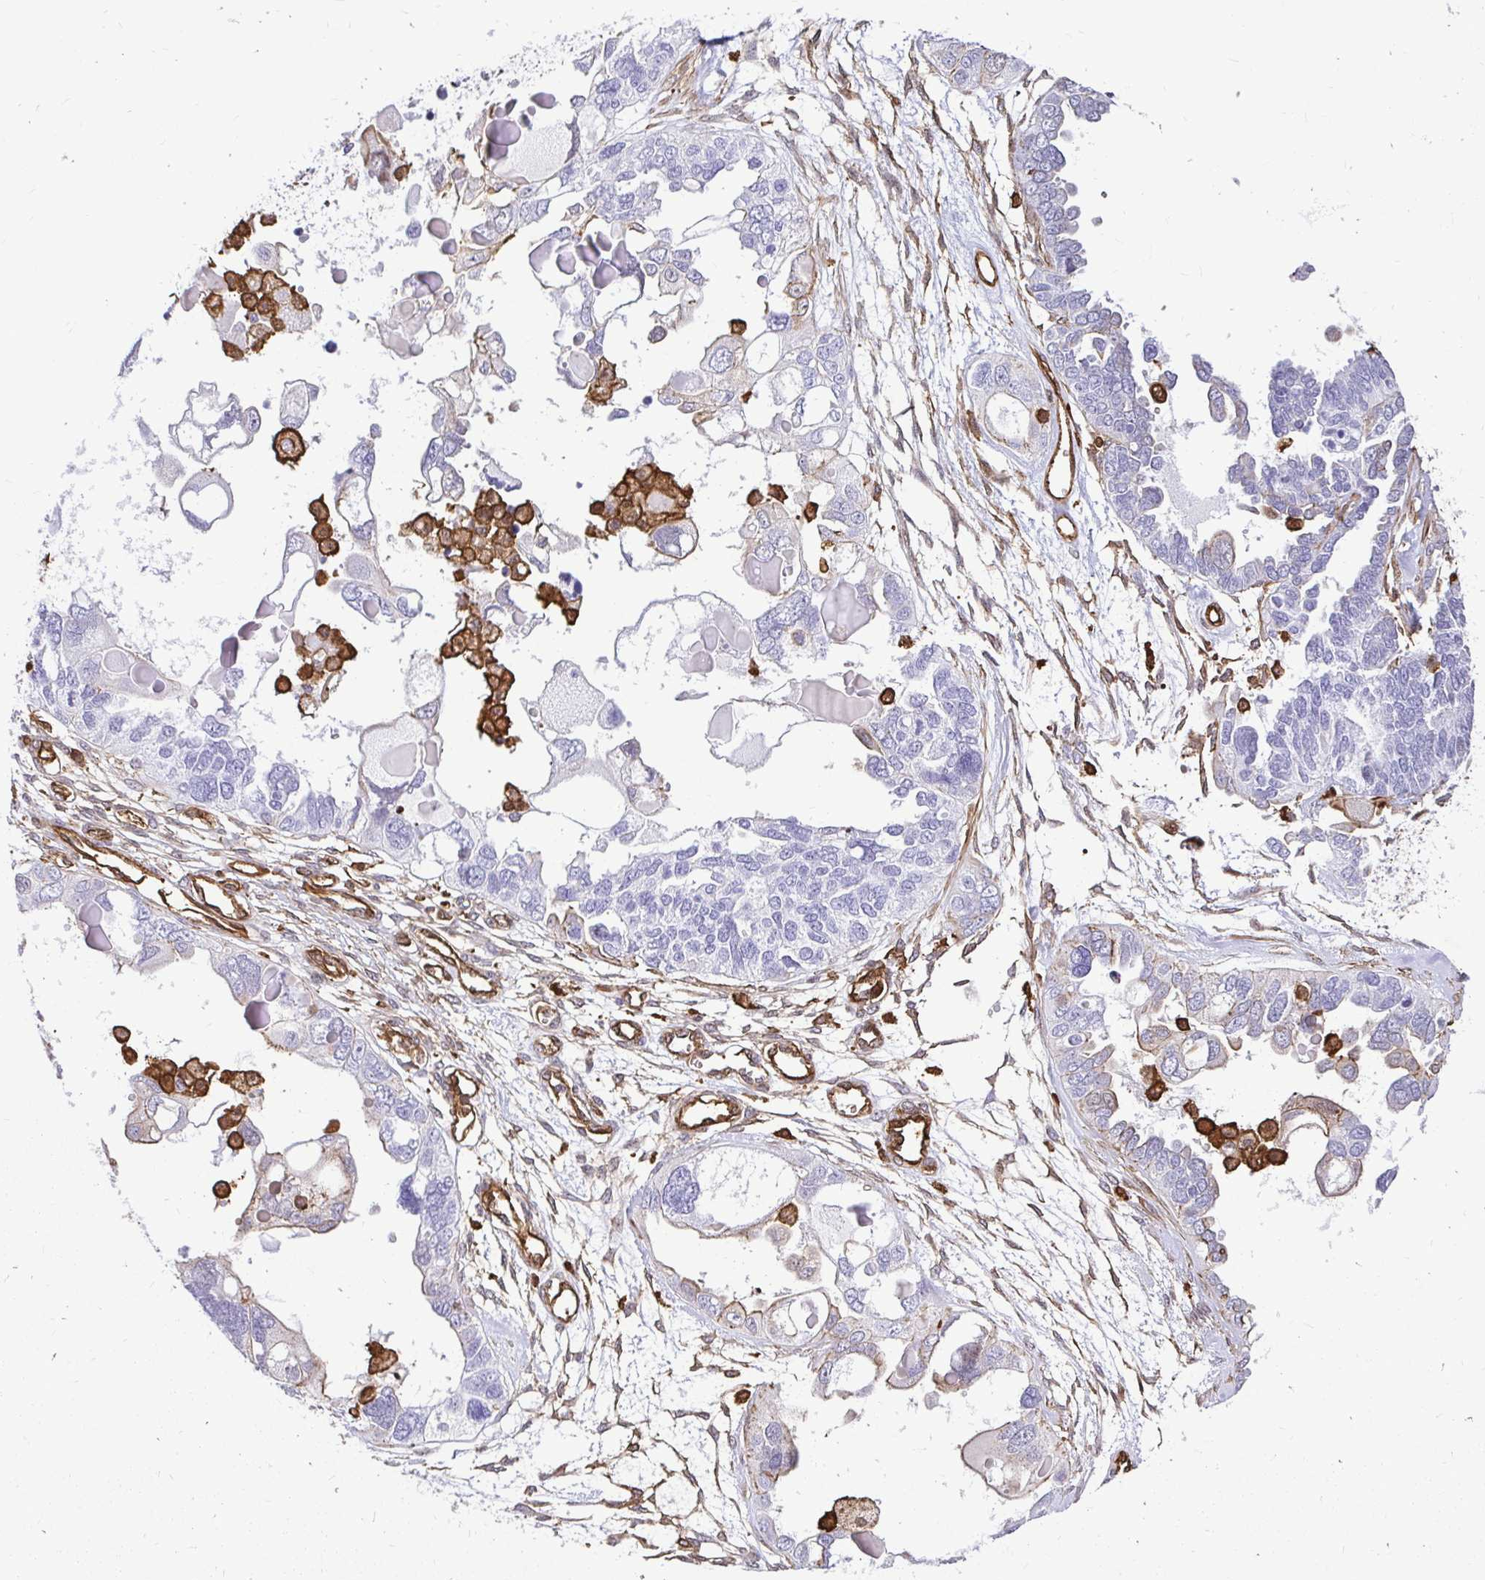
{"staining": {"intensity": "negative", "quantity": "none", "location": "none"}, "tissue": "ovarian cancer", "cell_type": "Tumor cells", "image_type": "cancer", "snomed": [{"axis": "morphology", "description": "Cystadenocarcinoma, serous, NOS"}, {"axis": "topography", "description": "Ovary"}], "caption": "Immunohistochemical staining of serous cystadenocarcinoma (ovarian) shows no significant positivity in tumor cells.", "gene": "GSN", "patient": {"sex": "female", "age": 51}}